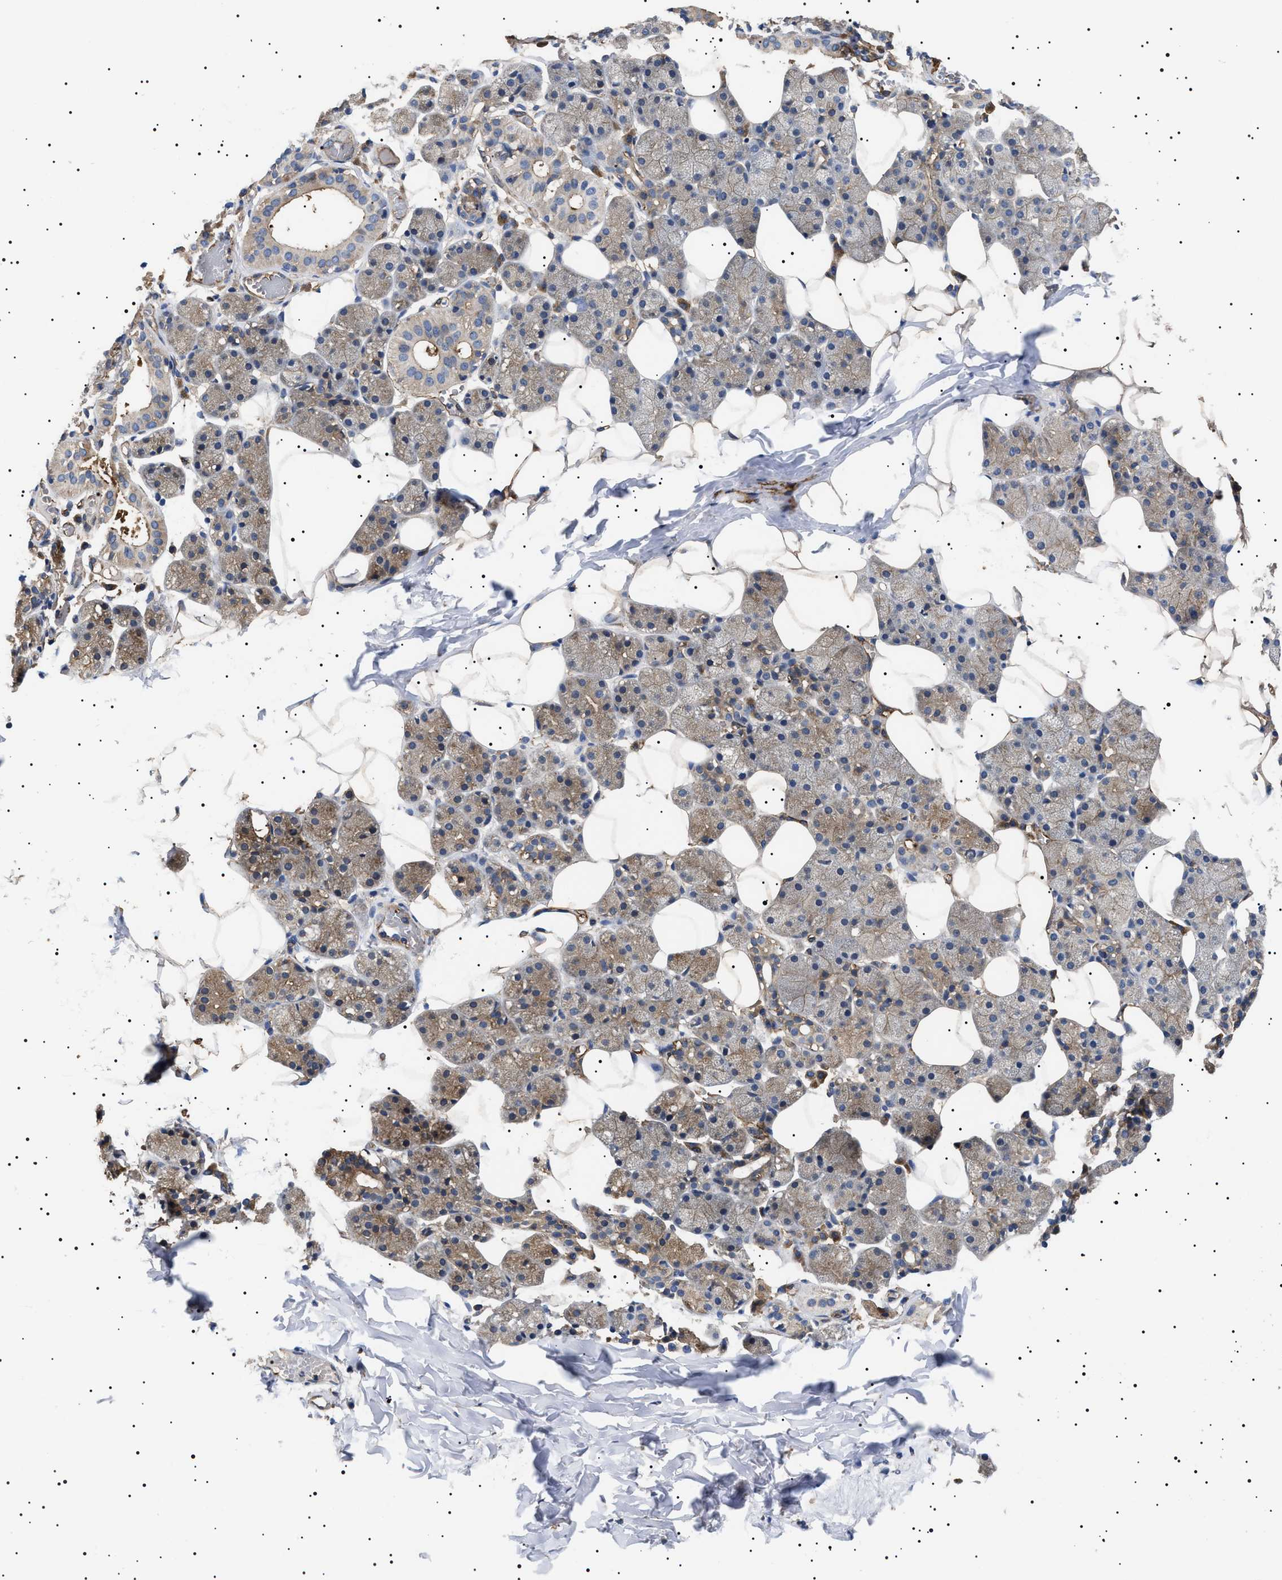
{"staining": {"intensity": "moderate", "quantity": ">75%", "location": "cytoplasmic/membranous"}, "tissue": "salivary gland", "cell_type": "Glandular cells", "image_type": "normal", "snomed": [{"axis": "morphology", "description": "Normal tissue, NOS"}, {"axis": "topography", "description": "Salivary gland"}], "caption": "IHC micrograph of normal salivary gland: salivary gland stained using immunohistochemistry reveals medium levels of moderate protein expression localized specifically in the cytoplasmic/membranous of glandular cells, appearing as a cytoplasmic/membranous brown color.", "gene": "TPP2", "patient": {"sex": "female", "age": 33}}